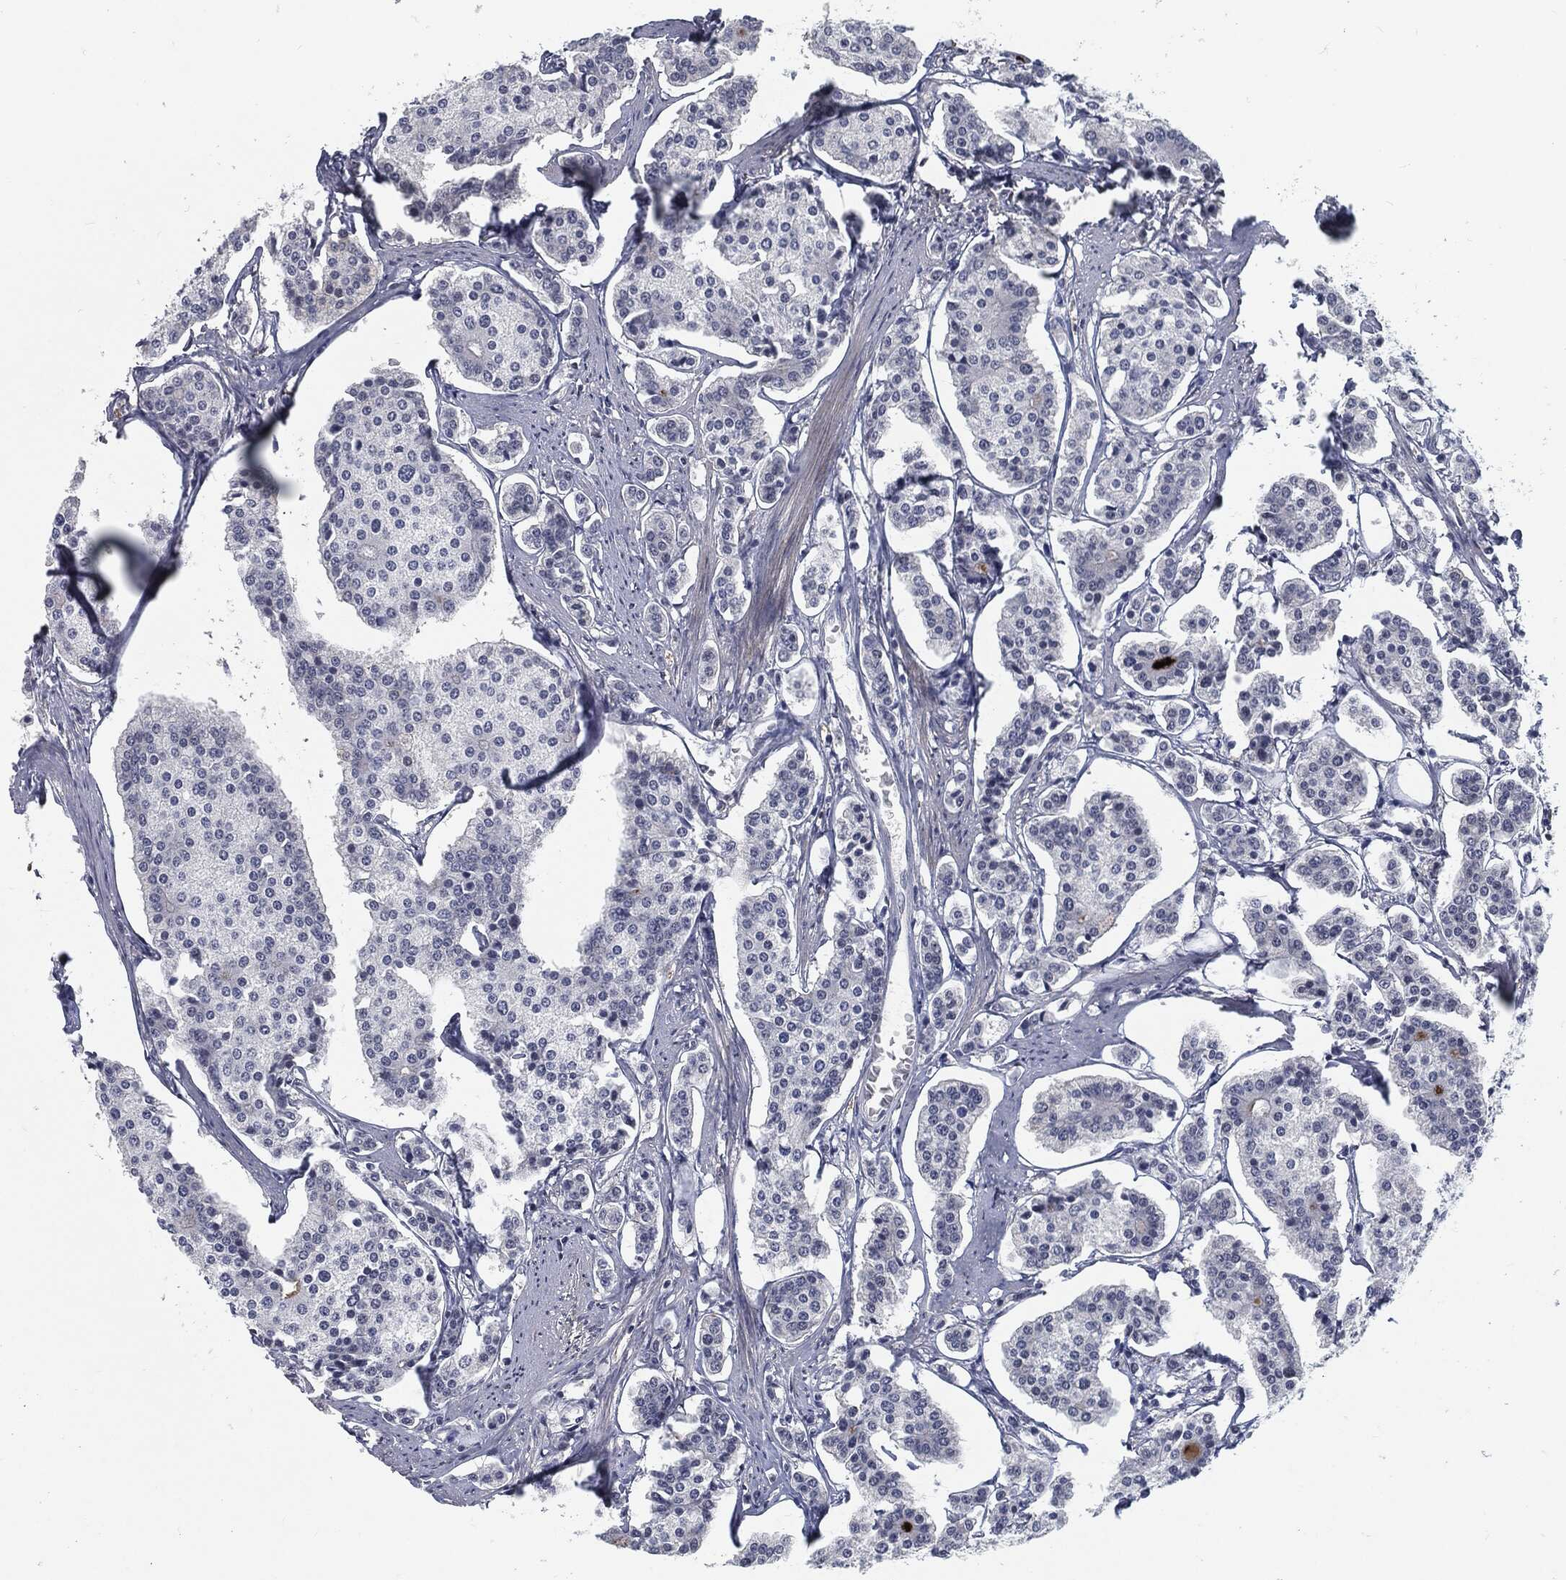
{"staining": {"intensity": "negative", "quantity": "none", "location": "none"}, "tissue": "carcinoid", "cell_type": "Tumor cells", "image_type": "cancer", "snomed": [{"axis": "morphology", "description": "Carcinoid, malignant, NOS"}, {"axis": "topography", "description": "Small intestine"}], "caption": "A high-resolution histopathology image shows IHC staining of carcinoid (malignant), which shows no significant expression in tumor cells. (Stains: DAB (3,3'-diaminobenzidine) immunohistochemistry (IHC) with hematoxylin counter stain, Microscopy: brightfield microscopy at high magnification).", "gene": "PROM1", "patient": {"sex": "female", "age": 65}}